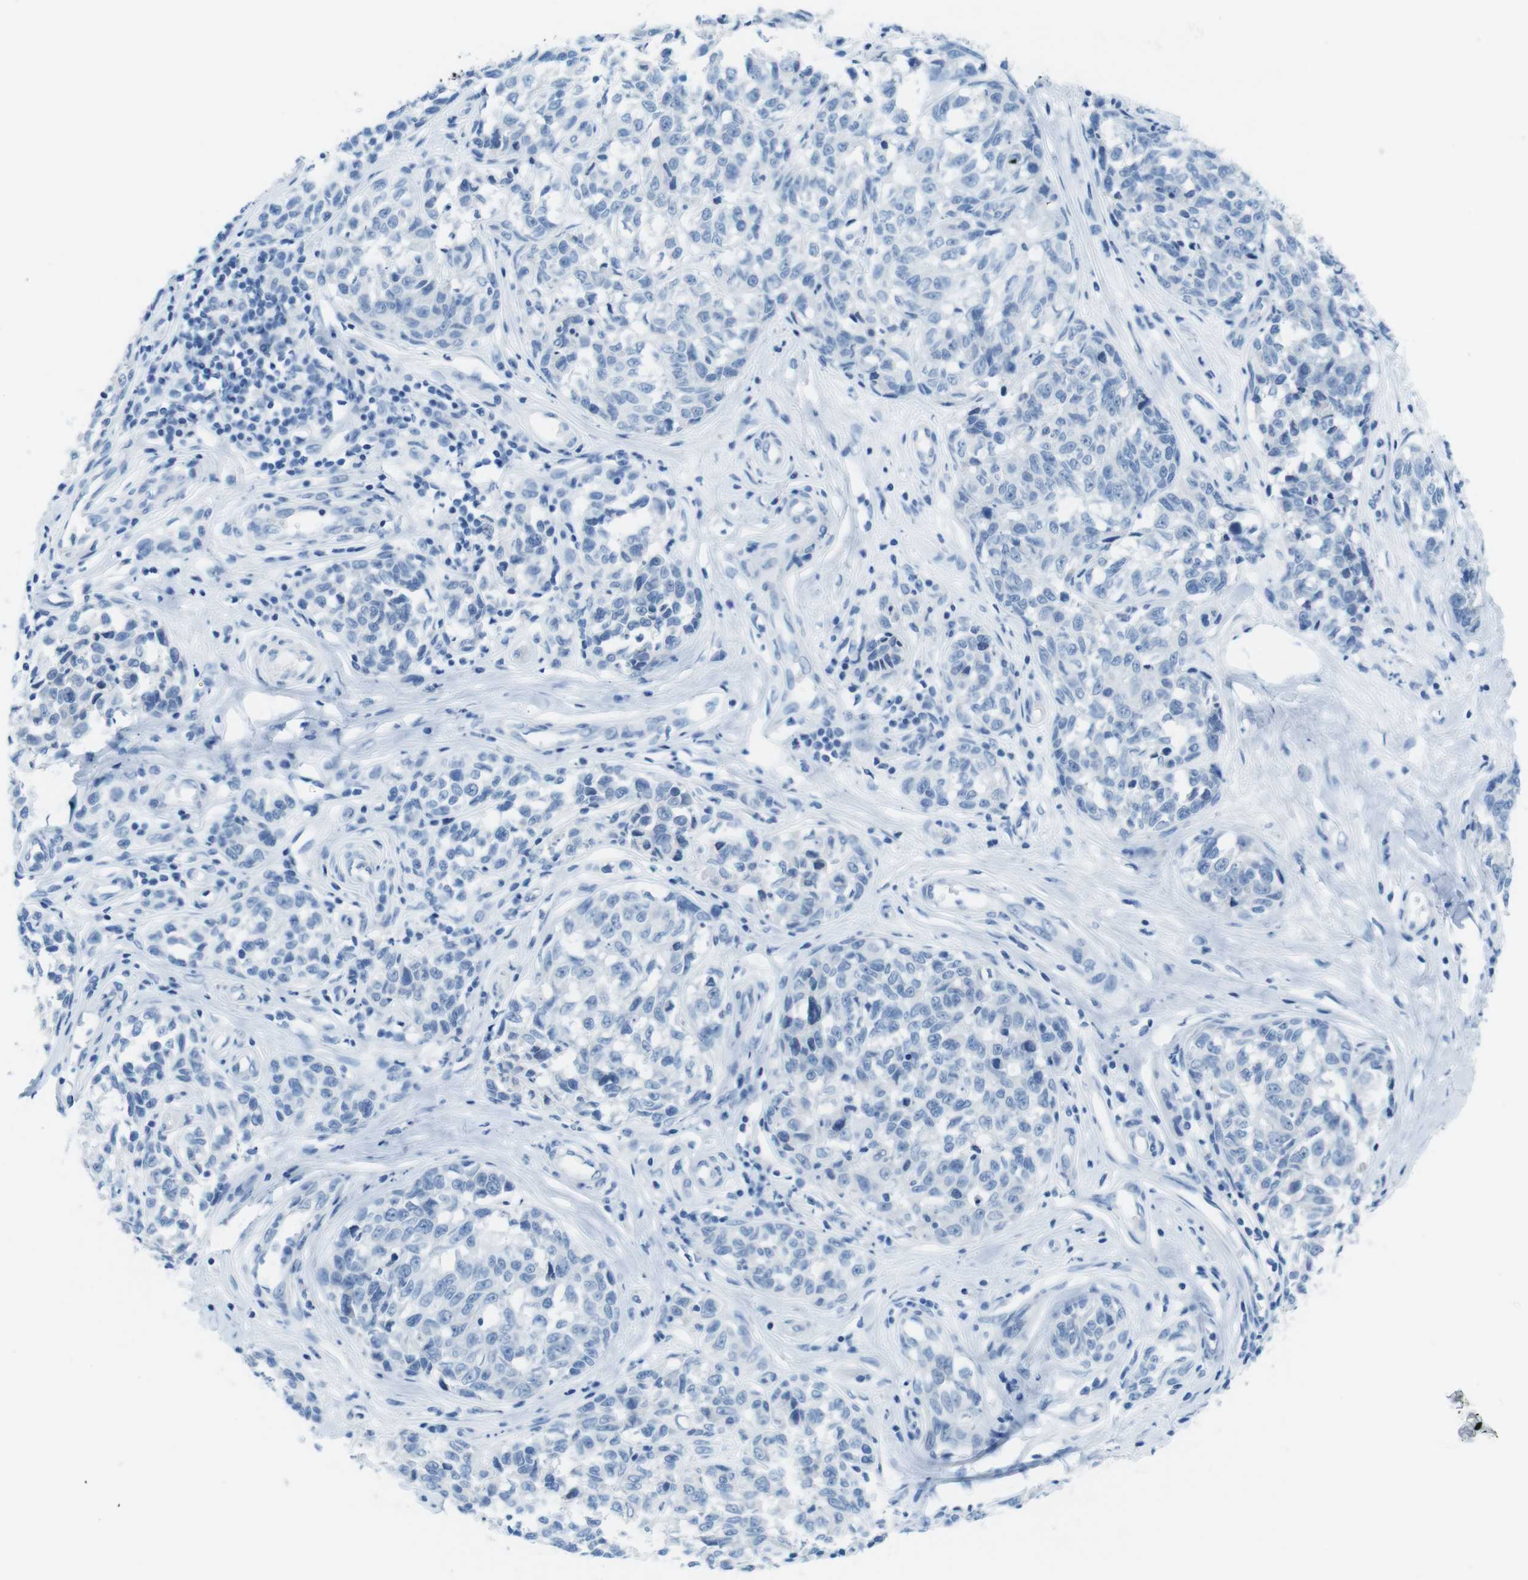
{"staining": {"intensity": "negative", "quantity": "none", "location": "none"}, "tissue": "melanoma", "cell_type": "Tumor cells", "image_type": "cancer", "snomed": [{"axis": "morphology", "description": "Malignant melanoma, NOS"}, {"axis": "topography", "description": "Skin"}], "caption": "Tumor cells are negative for protein expression in human melanoma.", "gene": "GAP43", "patient": {"sex": "female", "age": 64}}